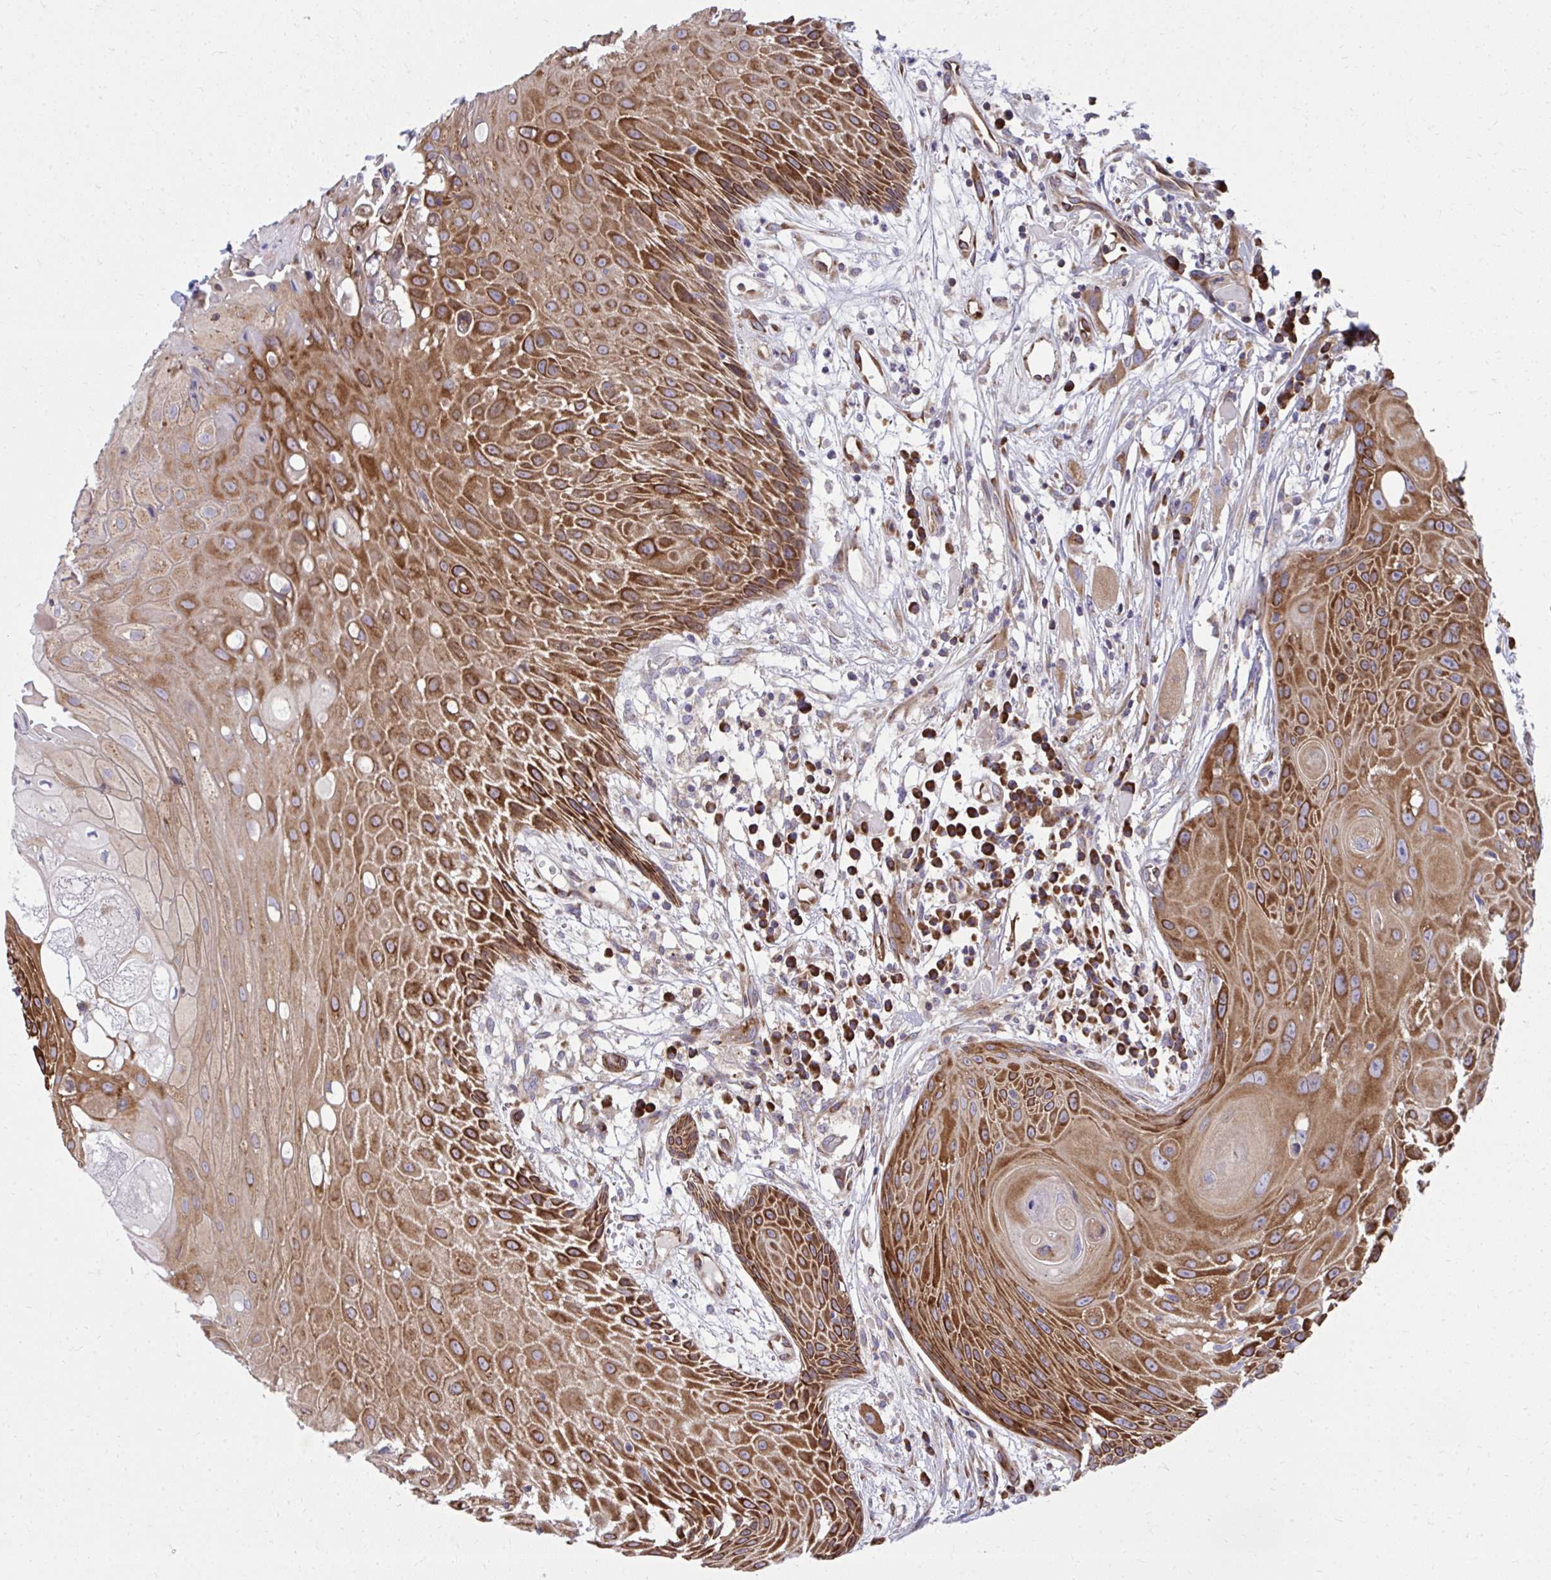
{"staining": {"intensity": "strong", "quantity": ">75%", "location": "cytoplasmic/membranous"}, "tissue": "head and neck cancer", "cell_type": "Tumor cells", "image_type": "cancer", "snomed": [{"axis": "morphology", "description": "Squamous cell carcinoma, NOS"}, {"axis": "topography", "description": "Head-Neck"}], "caption": "A brown stain shows strong cytoplasmic/membranous positivity of a protein in squamous cell carcinoma (head and neck) tumor cells.", "gene": "NMNAT3", "patient": {"sex": "female", "age": 73}}